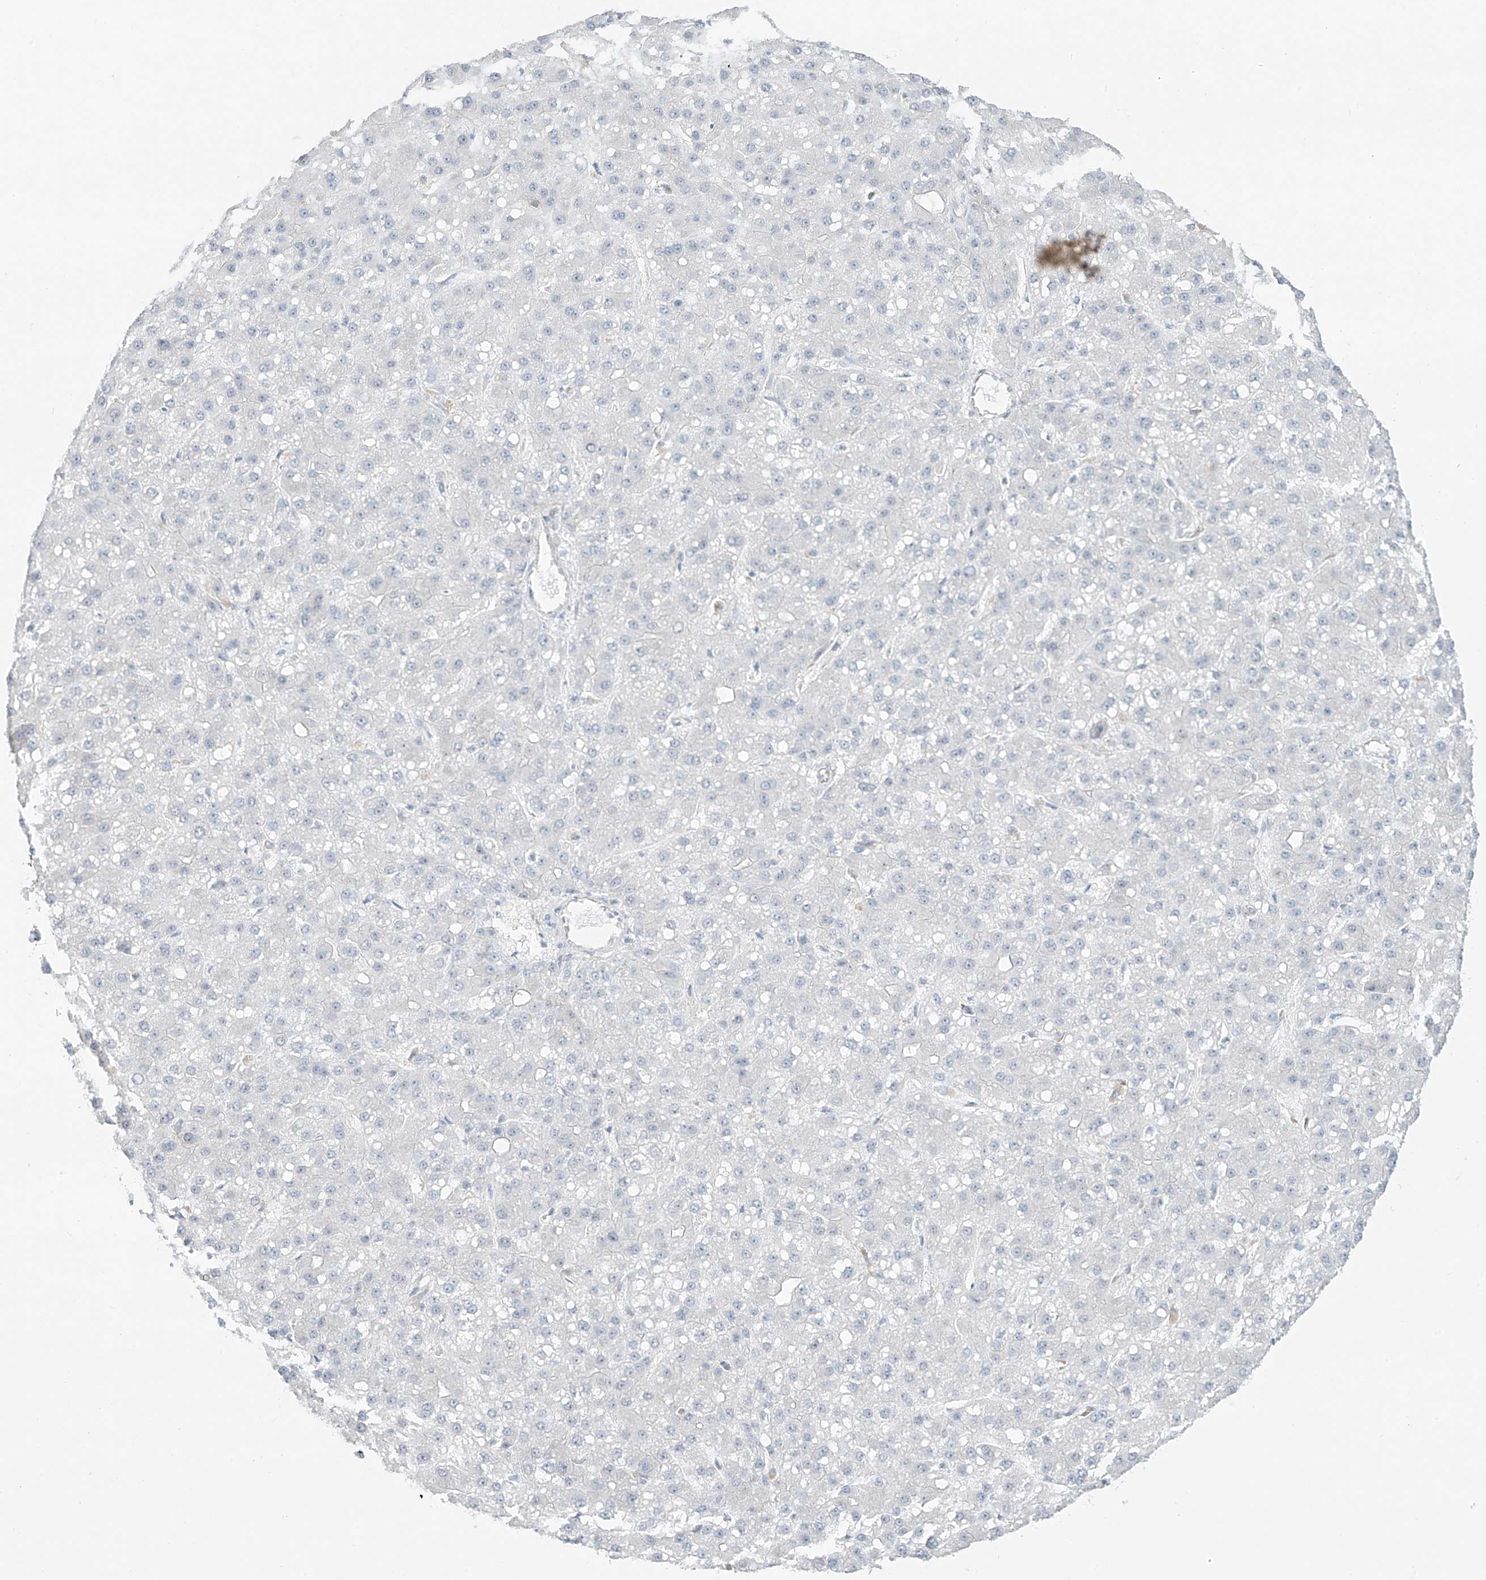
{"staining": {"intensity": "negative", "quantity": "none", "location": "none"}, "tissue": "liver cancer", "cell_type": "Tumor cells", "image_type": "cancer", "snomed": [{"axis": "morphology", "description": "Carcinoma, Hepatocellular, NOS"}, {"axis": "topography", "description": "Liver"}], "caption": "Photomicrograph shows no significant protein positivity in tumor cells of liver hepatocellular carcinoma.", "gene": "DCDC2", "patient": {"sex": "male", "age": 67}}